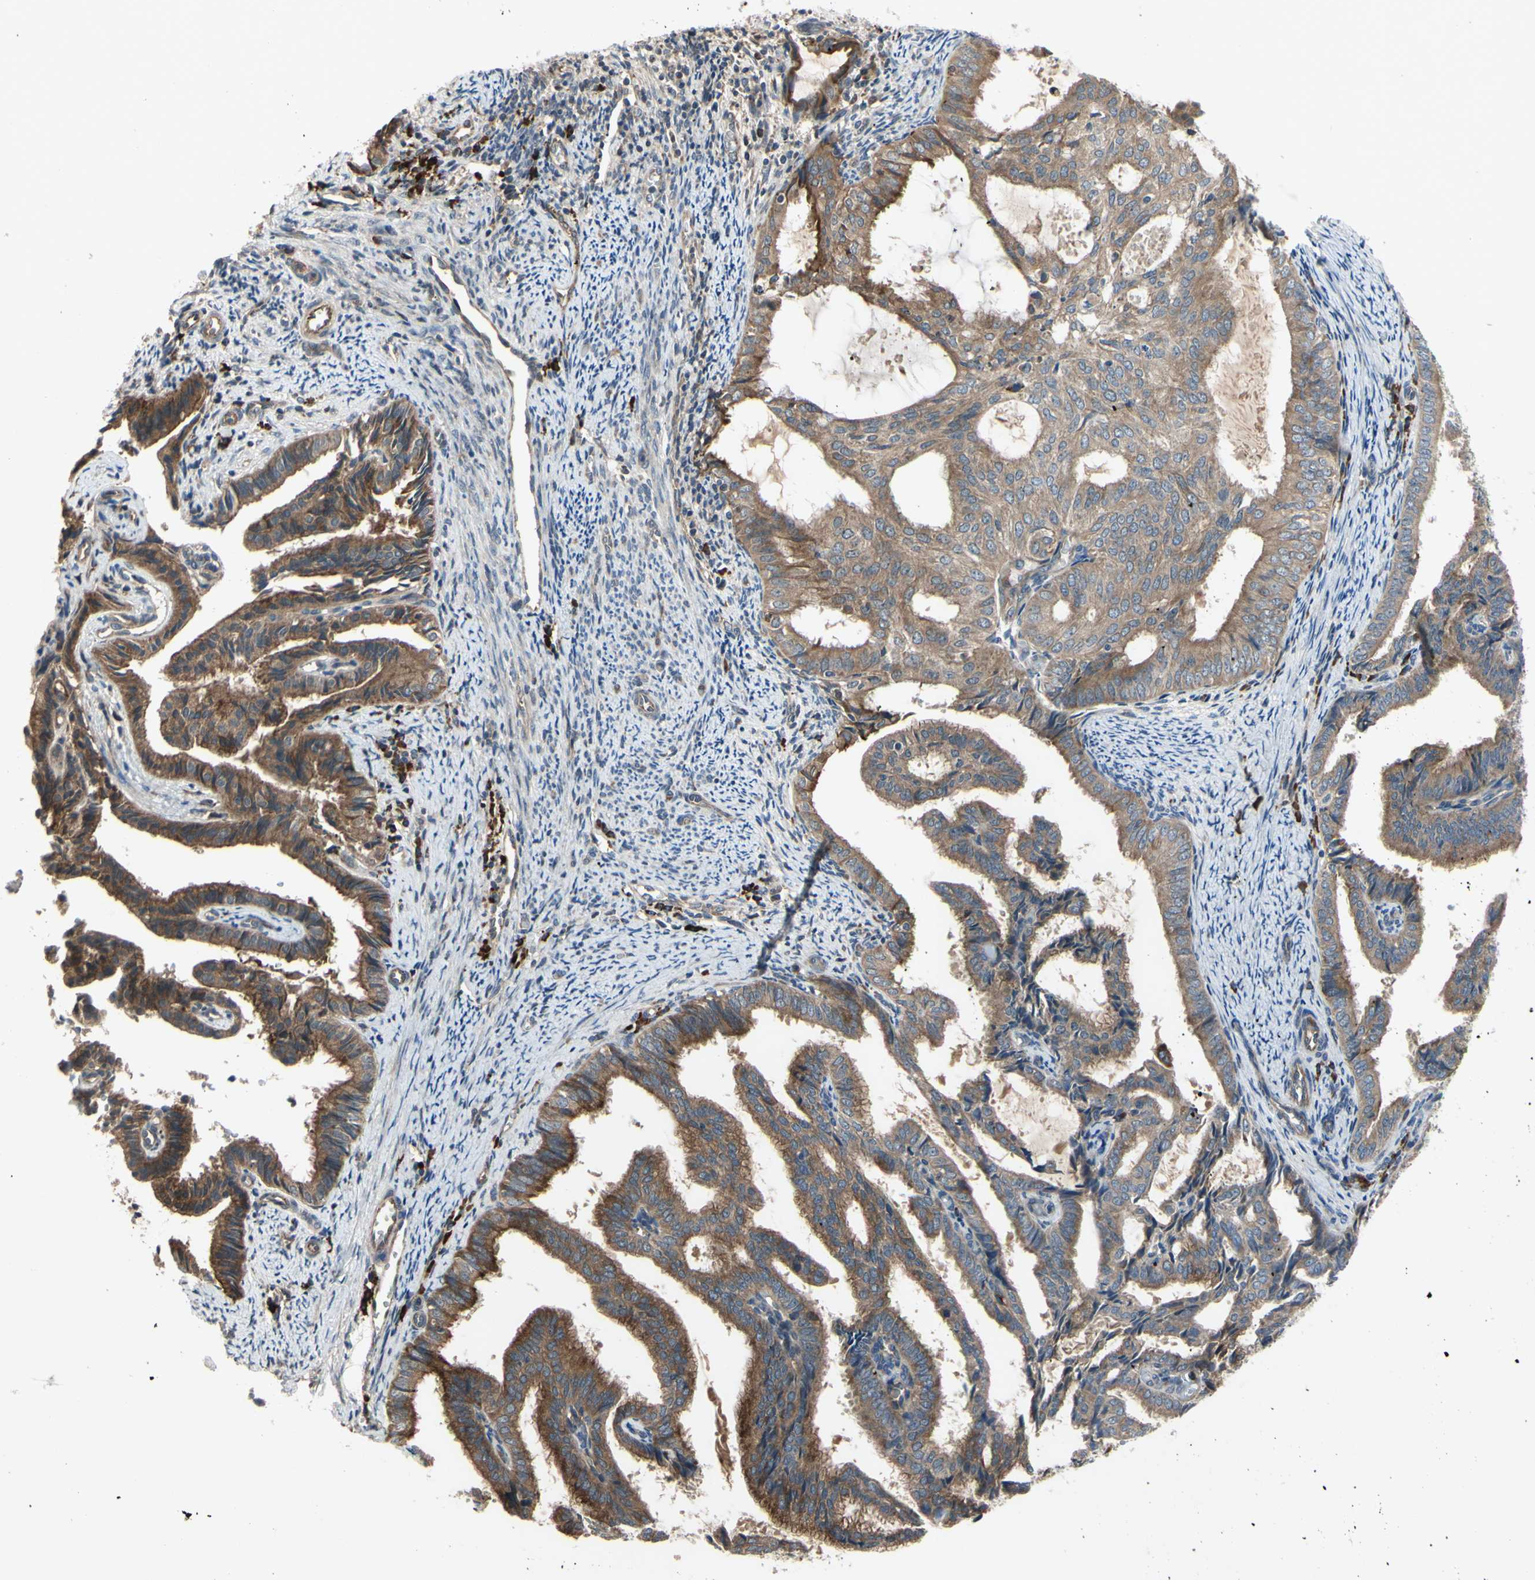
{"staining": {"intensity": "moderate", "quantity": ">75%", "location": "cytoplasmic/membranous"}, "tissue": "endometrial cancer", "cell_type": "Tumor cells", "image_type": "cancer", "snomed": [{"axis": "morphology", "description": "Adenocarcinoma, NOS"}, {"axis": "topography", "description": "Endometrium"}], "caption": "About >75% of tumor cells in endometrial adenocarcinoma reveal moderate cytoplasmic/membranous protein positivity as visualized by brown immunohistochemical staining.", "gene": "XIAP", "patient": {"sex": "female", "age": 58}}